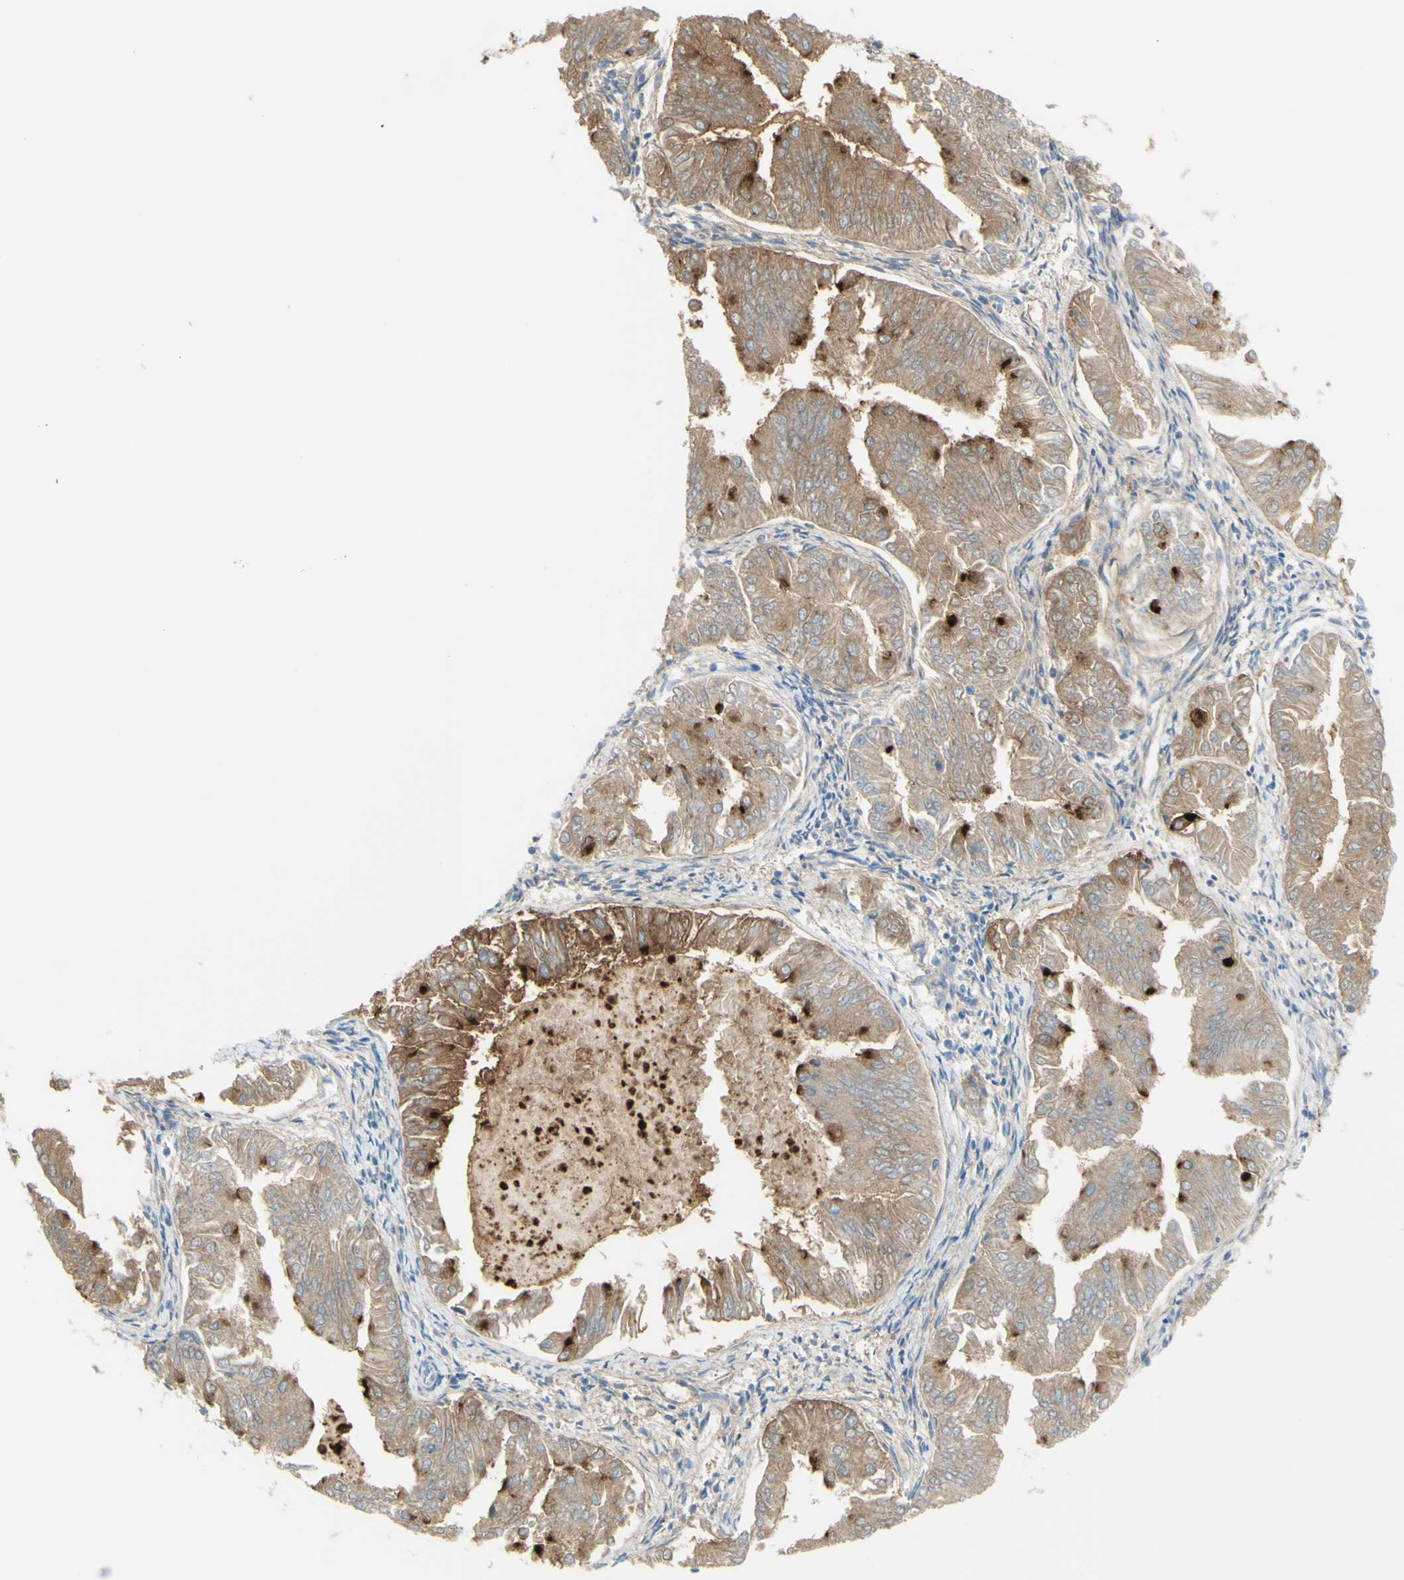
{"staining": {"intensity": "strong", "quantity": "<25%", "location": "cytoplasmic/membranous"}, "tissue": "endometrial cancer", "cell_type": "Tumor cells", "image_type": "cancer", "snomed": [{"axis": "morphology", "description": "Adenocarcinoma, NOS"}, {"axis": "topography", "description": "Endometrium"}], "caption": "Human endometrial adenocarcinoma stained with a brown dye reveals strong cytoplasmic/membranous positive expression in approximately <25% of tumor cells.", "gene": "TSPAN1", "patient": {"sex": "female", "age": 53}}